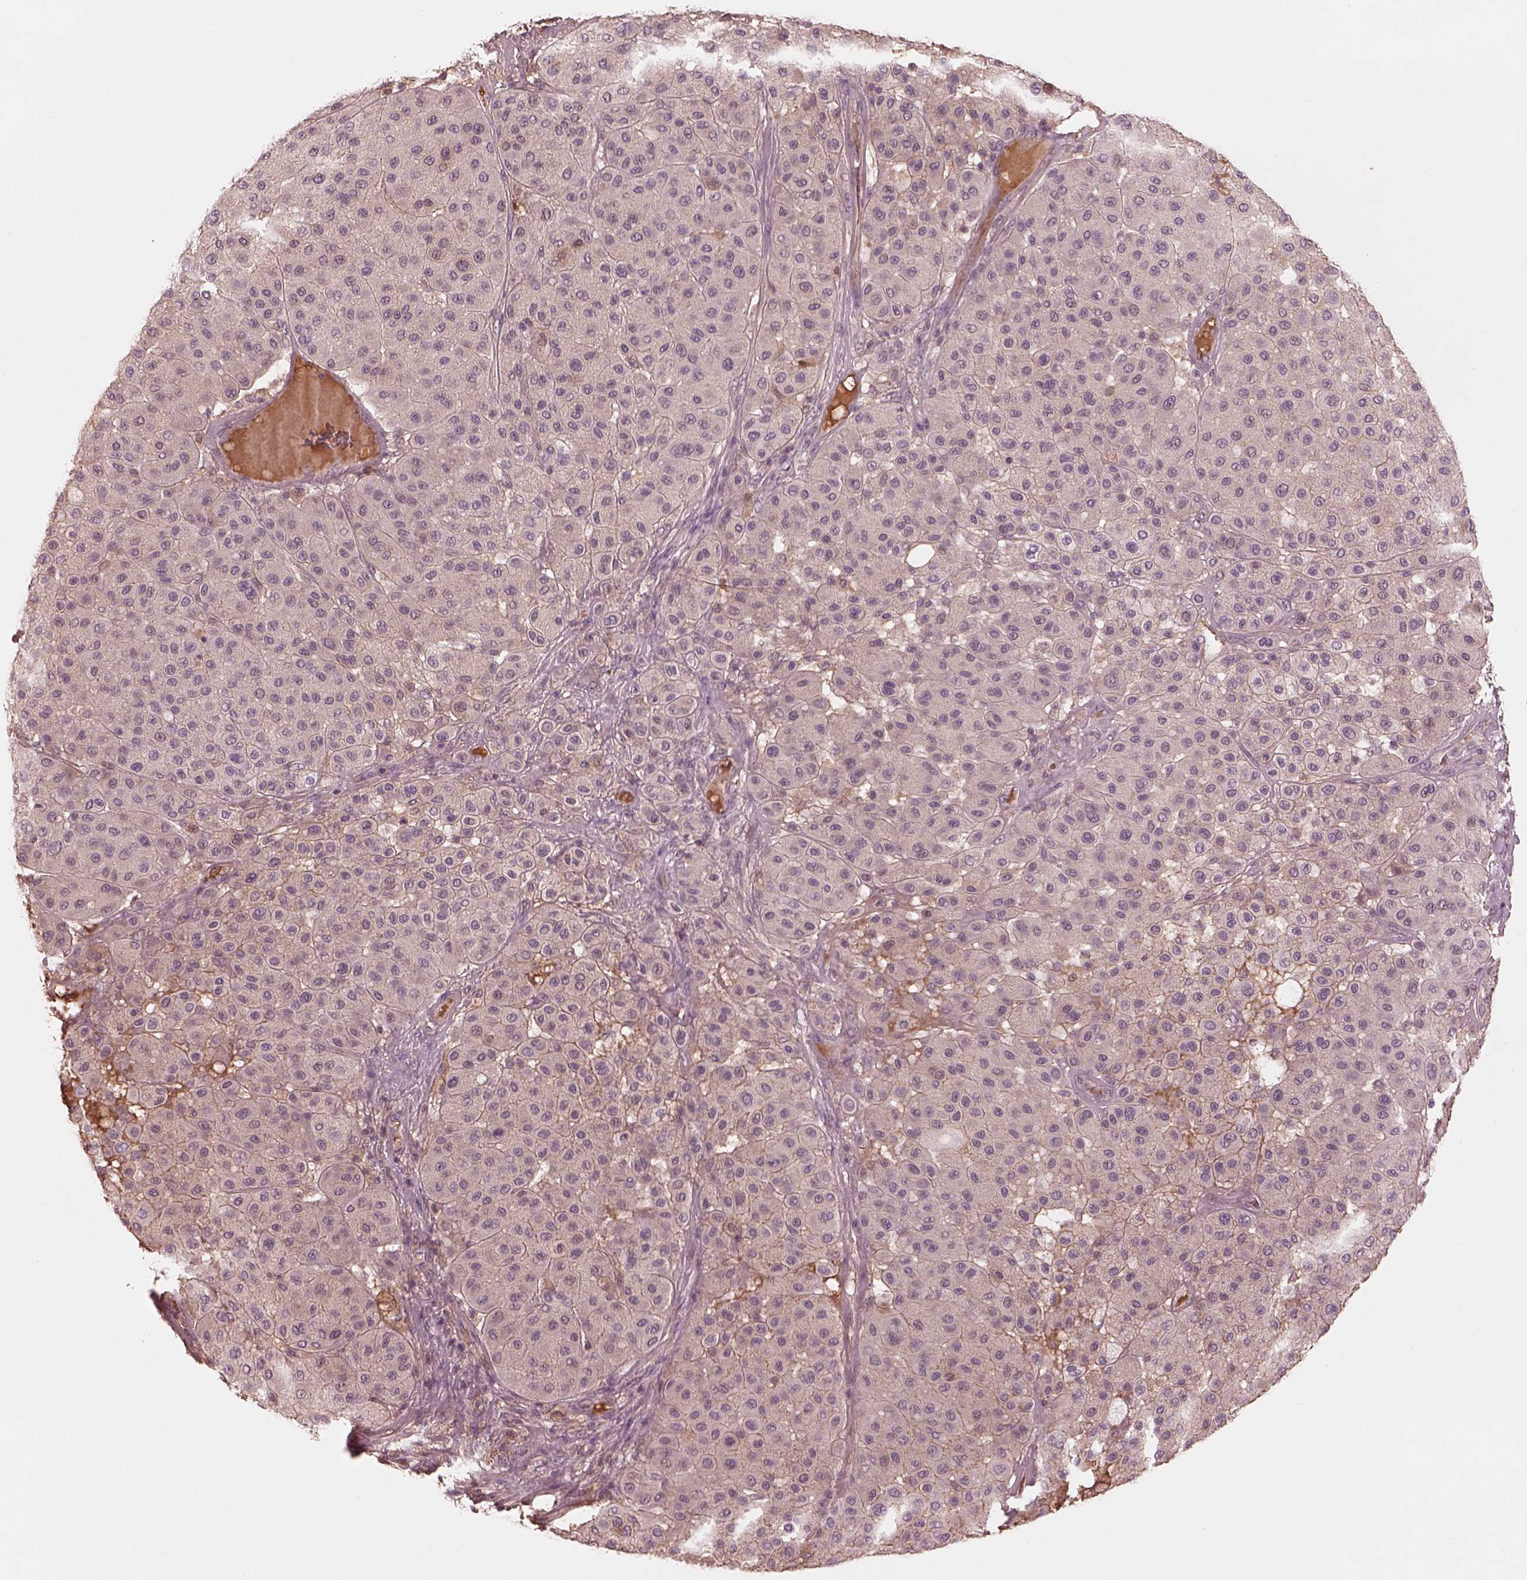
{"staining": {"intensity": "negative", "quantity": "none", "location": "none"}, "tissue": "melanoma", "cell_type": "Tumor cells", "image_type": "cancer", "snomed": [{"axis": "morphology", "description": "Malignant melanoma, Metastatic site"}, {"axis": "topography", "description": "Smooth muscle"}], "caption": "Immunohistochemistry histopathology image of malignant melanoma (metastatic site) stained for a protein (brown), which exhibits no staining in tumor cells.", "gene": "TF", "patient": {"sex": "male", "age": 41}}